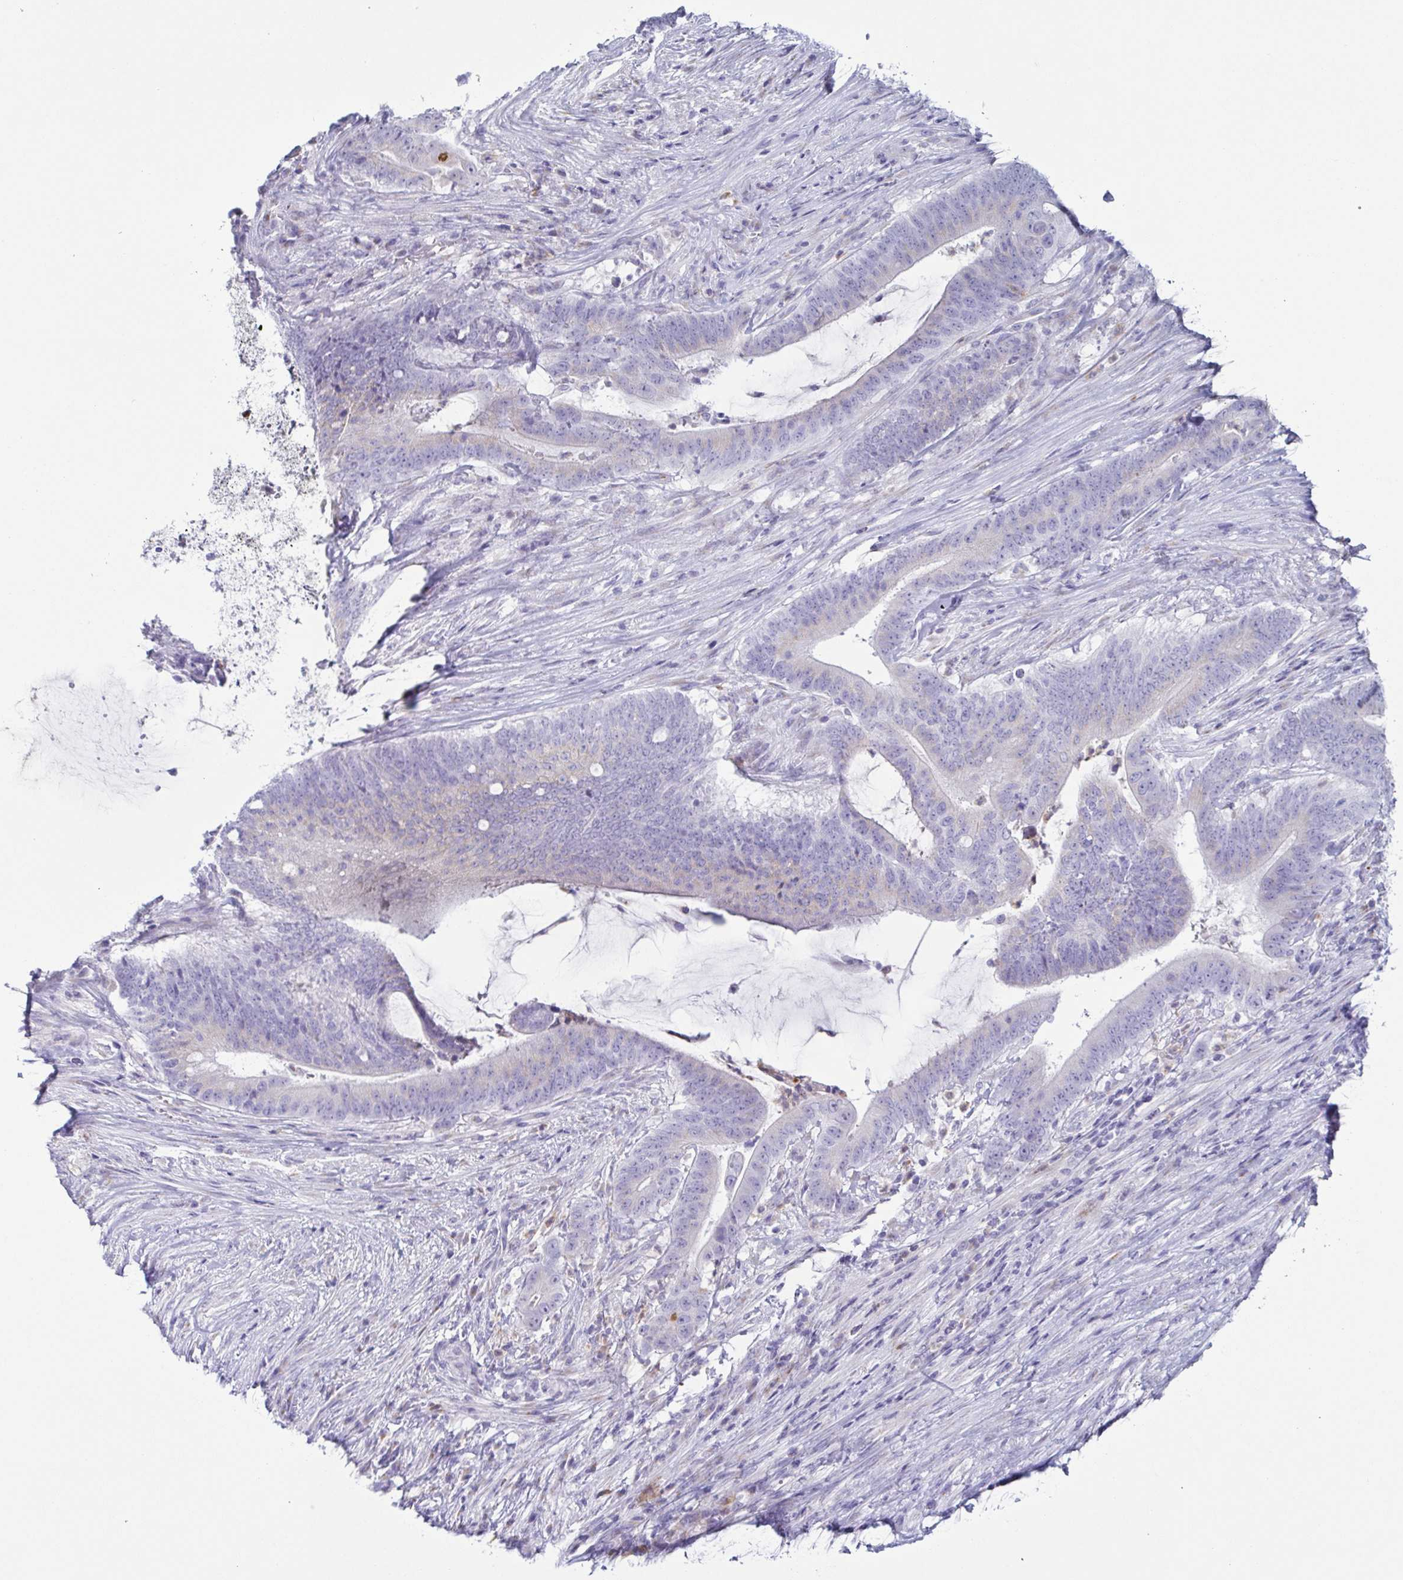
{"staining": {"intensity": "negative", "quantity": "none", "location": "none"}, "tissue": "colorectal cancer", "cell_type": "Tumor cells", "image_type": "cancer", "snomed": [{"axis": "morphology", "description": "Adenocarcinoma, NOS"}, {"axis": "topography", "description": "Colon"}], "caption": "The micrograph exhibits no significant positivity in tumor cells of colorectal cancer.", "gene": "AZU1", "patient": {"sex": "female", "age": 43}}